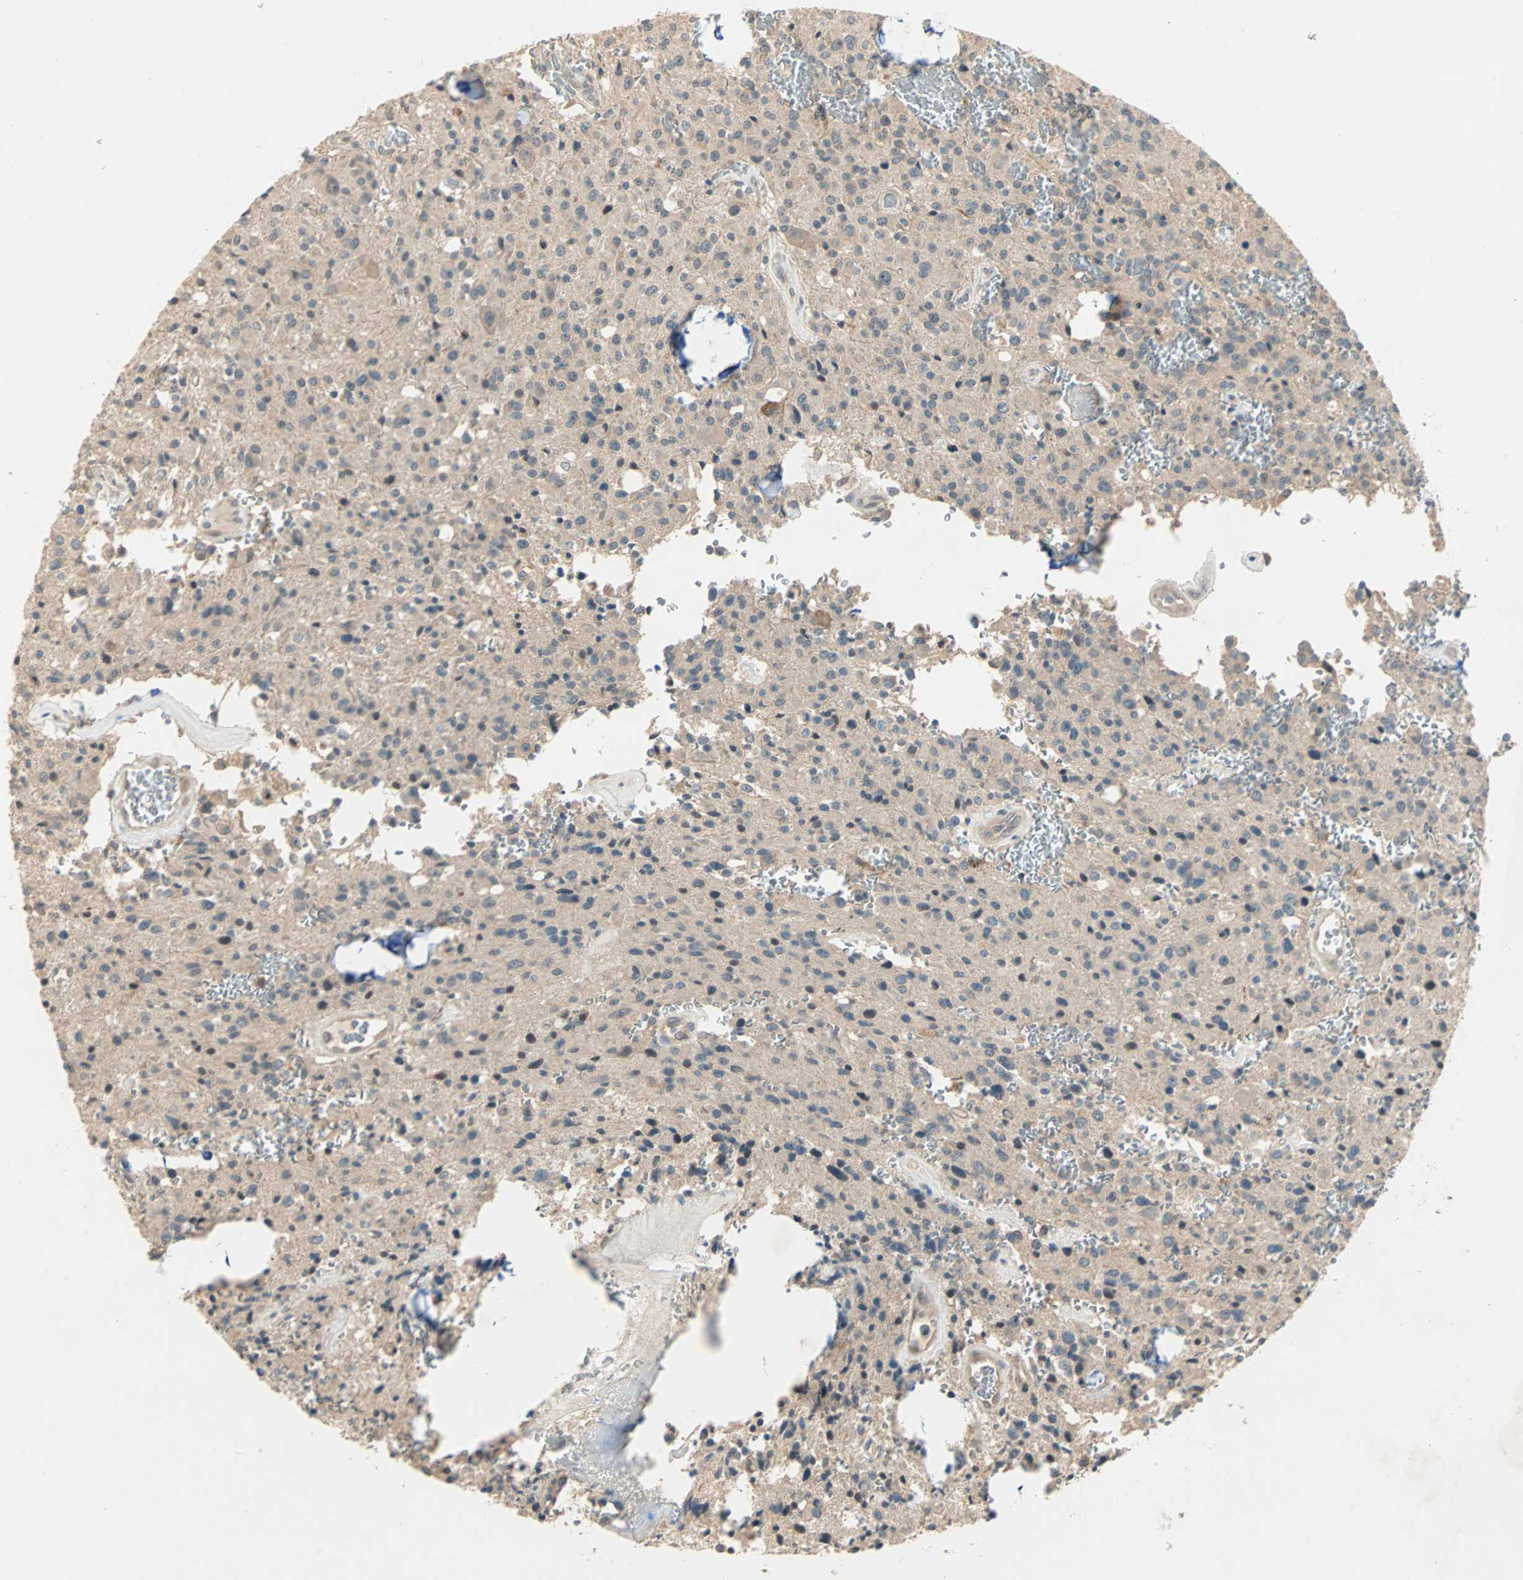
{"staining": {"intensity": "weak", "quantity": ">75%", "location": "cytoplasmic/membranous"}, "tissue": "glioma", "cell_type": "Tumor cells", "image_type": "cancer", "snomed": [{"axis": "morphology", "description": "Glioma, malignant, Low grade"}, {"axis": "topography", "description": "Brain"}], "caption": "Human malignant low-grade glioma stained for a protein (brown) exhibits weak cytoplasmic/membranous positive staining in approximately >75% of tumor cells.", "gene": "TTF2", "patient": {"sex": "male", "age": 58}}